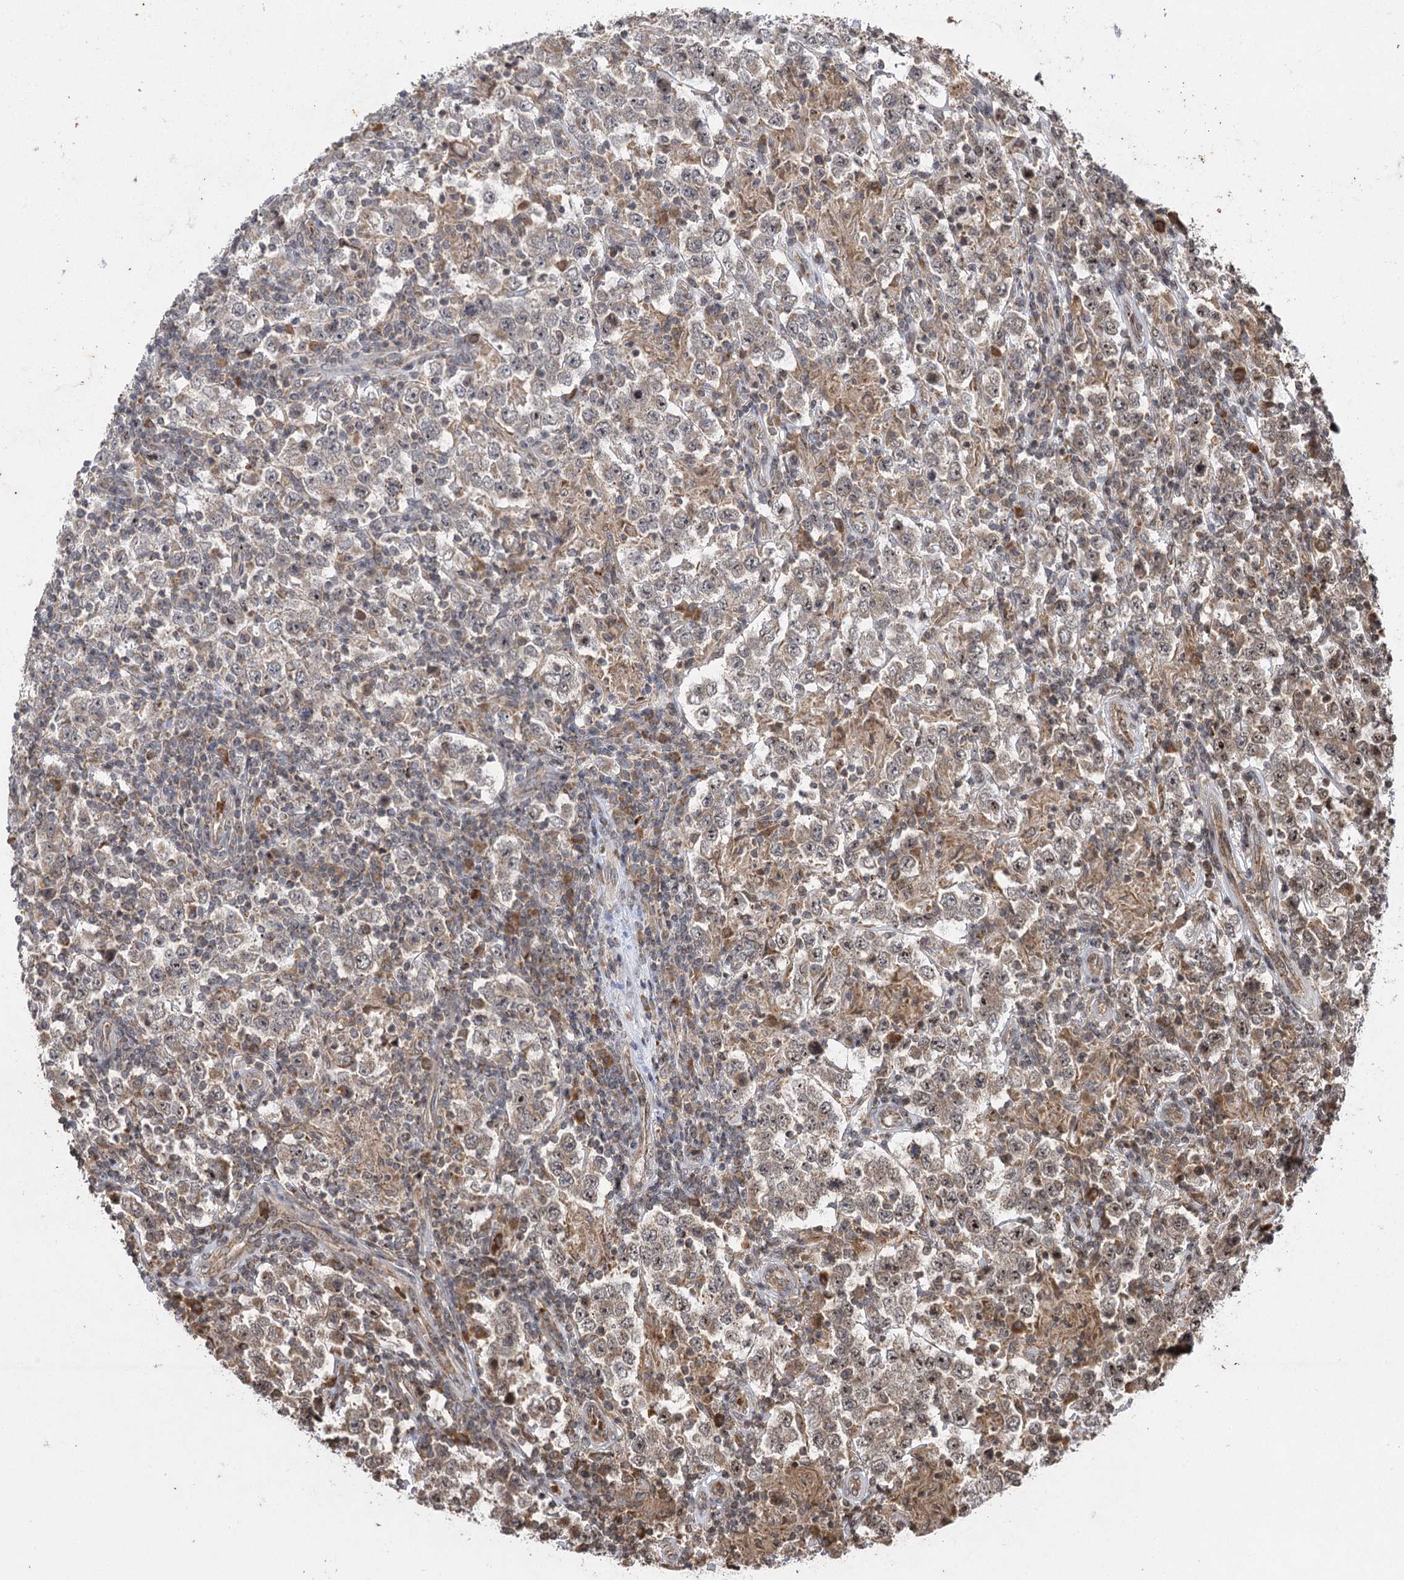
{"staining": {"intensity": "weak", "quantity": "25%-75%", "location": "cytoplasmic/membranous,nuclear"}, "tissue": "testis cancer", "cell_type": "Tumor cells", "image_type": "cancer", "snomed": [{"axis": "morphology", "description": "Normal tissue, NOS"}, {"axis": "morphology", "description": "Urothelial carcinoma, High grade"}, {"axis": "morphology", "description": "Seminoma, NOS"}, {"axis": "morphology", "description": "Carcinoma, Embryonal, NOS"}, {"axis": "topography", "description": "Urinary bladder"}, {"axis": "topography", "description": "Testis"}], "caption": "A high-resolution photomicrograph shows immunohistochemistry (IHC) staining of testis high-grade urothelial carcinoma, which displays weak cytoplasmic/membranous and nuclear expression in approximately 25%-75% of tumor cells.", "gene": "IL11RA", "patient": {"sex": "male", "age": 41}}